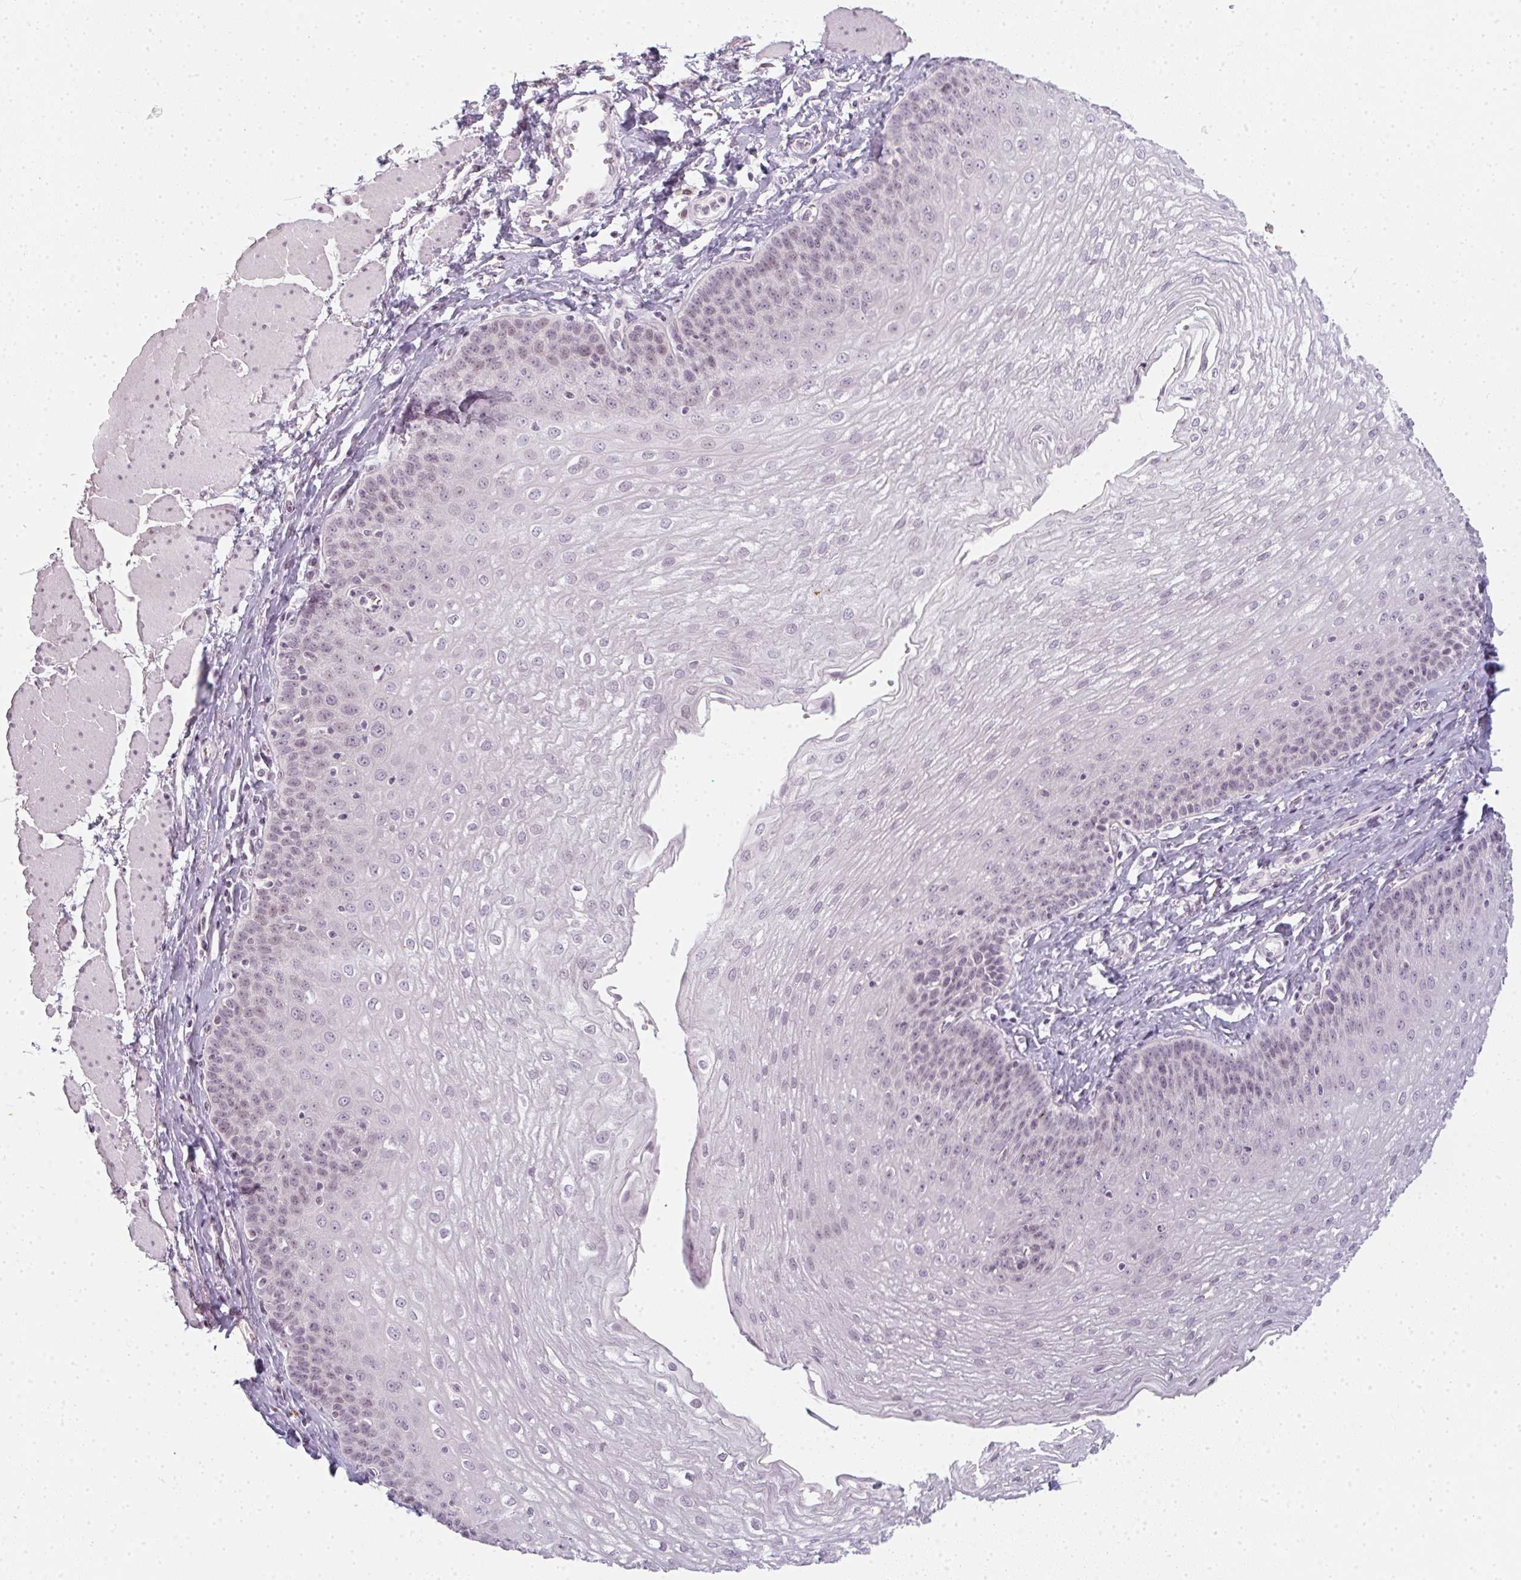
{"staining": {"intensity": "weak", "quantity": "25%-75%", "location": "nuclear"}, "tissue": "esophagus", "cell_type": "Squamous epithelial cells", "image_type": "normal", "snomed": [{"axis": "morphology", "description": "Normal tissue, NOS"}, {"axis": "topography", "description": "Esophagus"}], "caption": "Esophagus stained with a brown dye exhibits weak nuclear positive staining in about 25%-75% of squamous epithelial cells.", "gene": "RBBP6", "patient": {"sex": "female", "age": 81}}